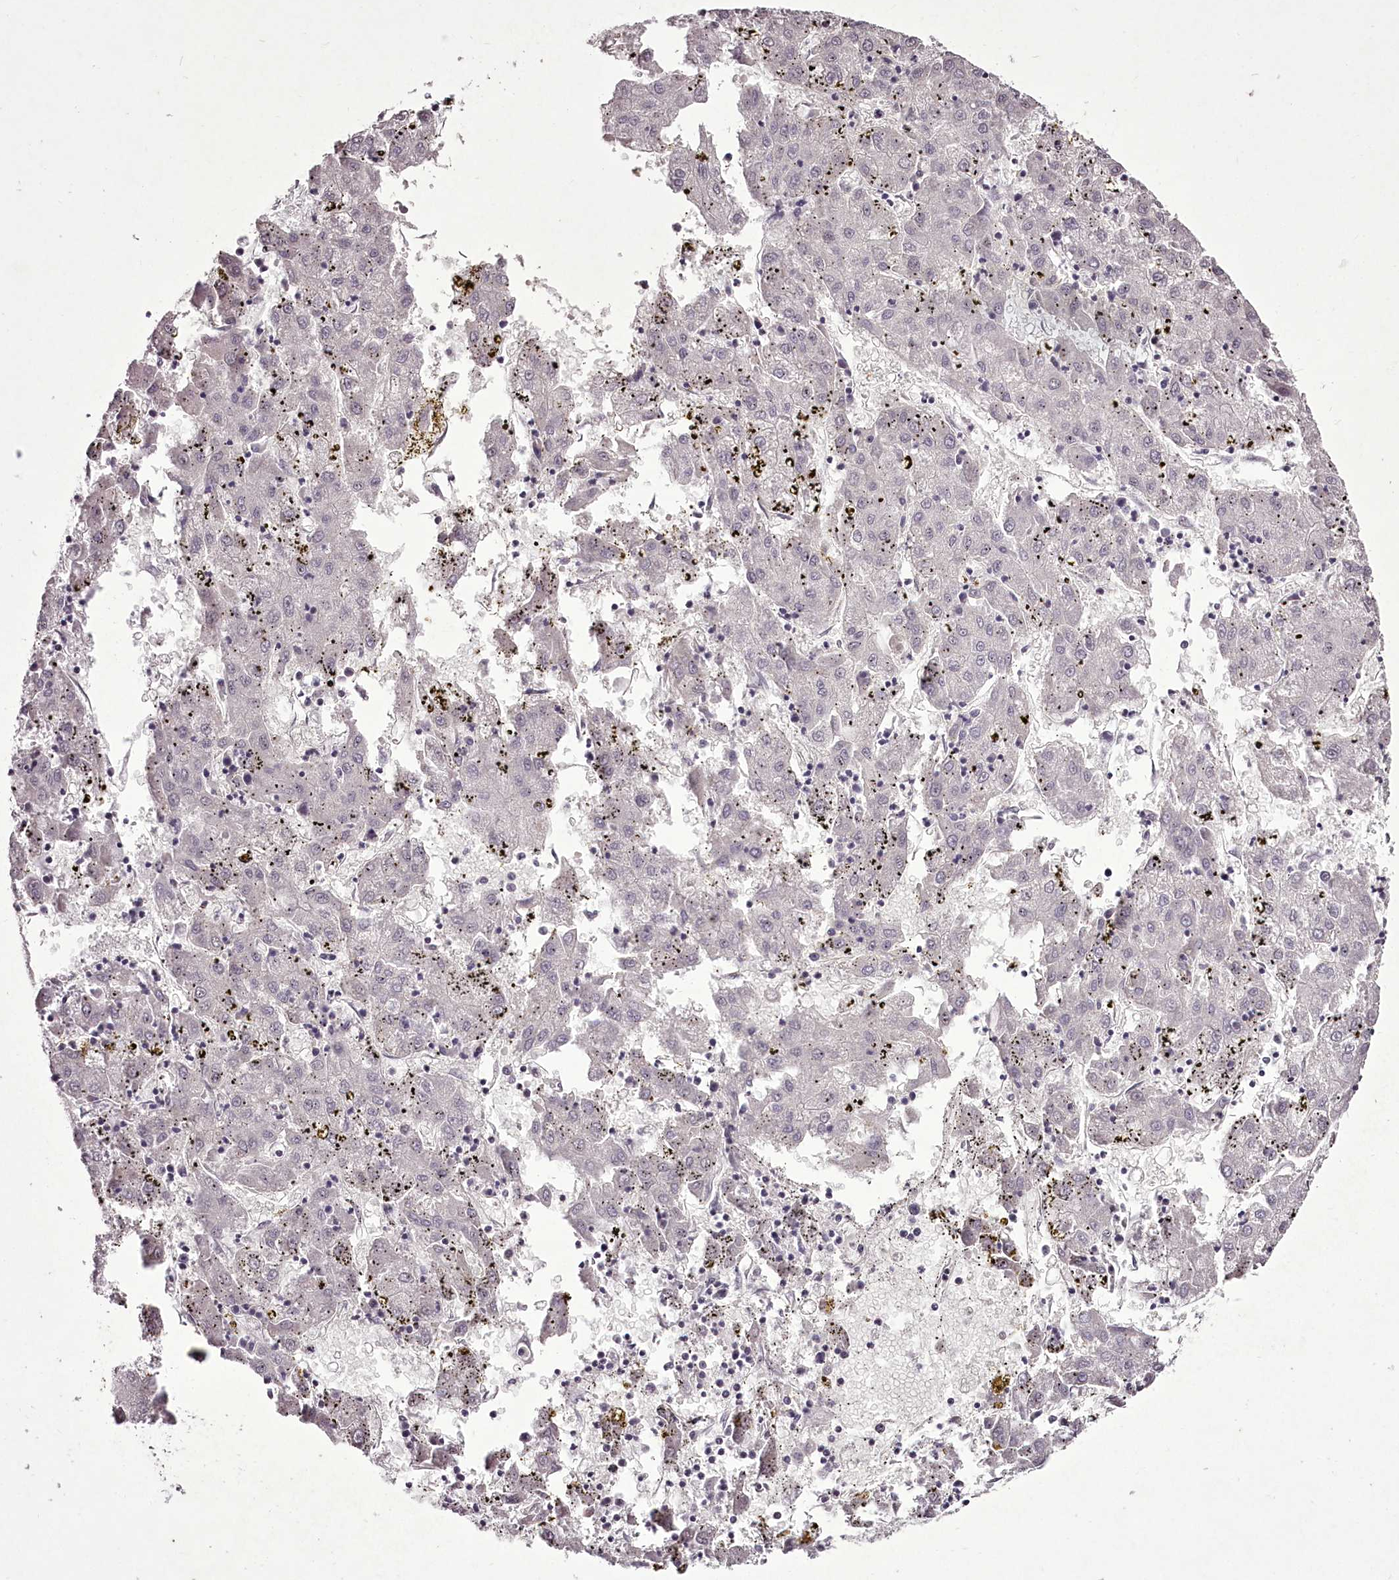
{"staining": {"intensity": "negative", "quantity": "none", "location": "none"}, "tissue": "liver cancer", "cell_type": "Tumor cells", "image_type": "cancer", "snomed": [{"axis": "morphology", "description": "Carcinoma, Hepatocellular, NOS"}, {"axis": "topography", "description": "Liver"}], "caption": "DAB (3,3'-diaminobenzidine) immunohistochemical staining of human hepatocellular carcinoma (liver) exhibits no significant positivity in tumor cells.", "gene": "C1orf56", "patient": {"sex": "male", "age": 72}}